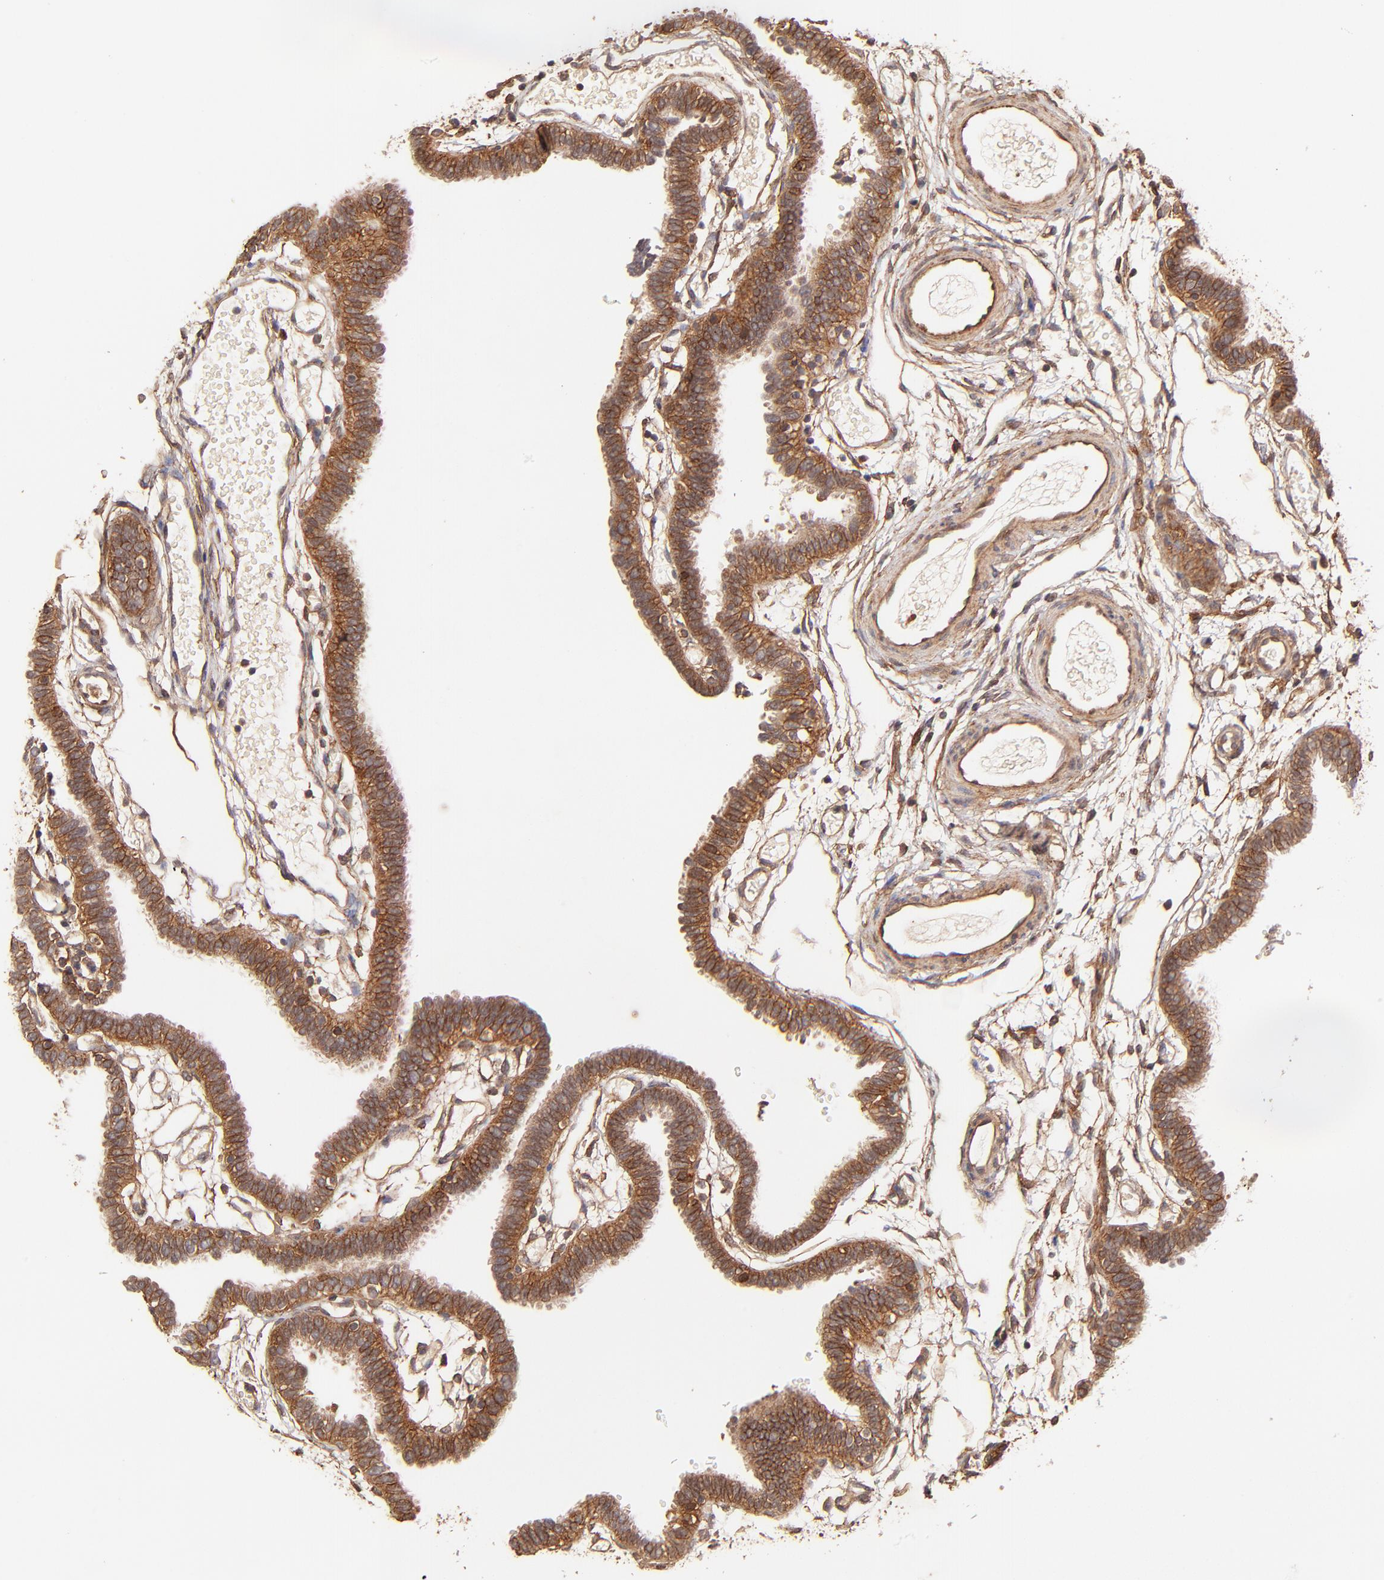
{"staining": {"intensity": "strong", "quantity": ">75%", "location": "cytoplasmic/membranous"}, "tissue": "fallopian tube", "cell_type": "Glandular cells", "image_type": "normal", "snomed": [{"axis": "morphology", "description": "Normal tissue, NOS"}, {"axis": "topography", "description": "Fallopian tube"}], "caption": "A high-resolution image shows immunohistochemistry (IHC) staining of unremarkable fallopian tube, which exhibits strong cytoplasmic/membranous expression in approximately >75% of glandular cells.", "gene": "ITGB1", "patient": {"sex": "female", "age": 29}}